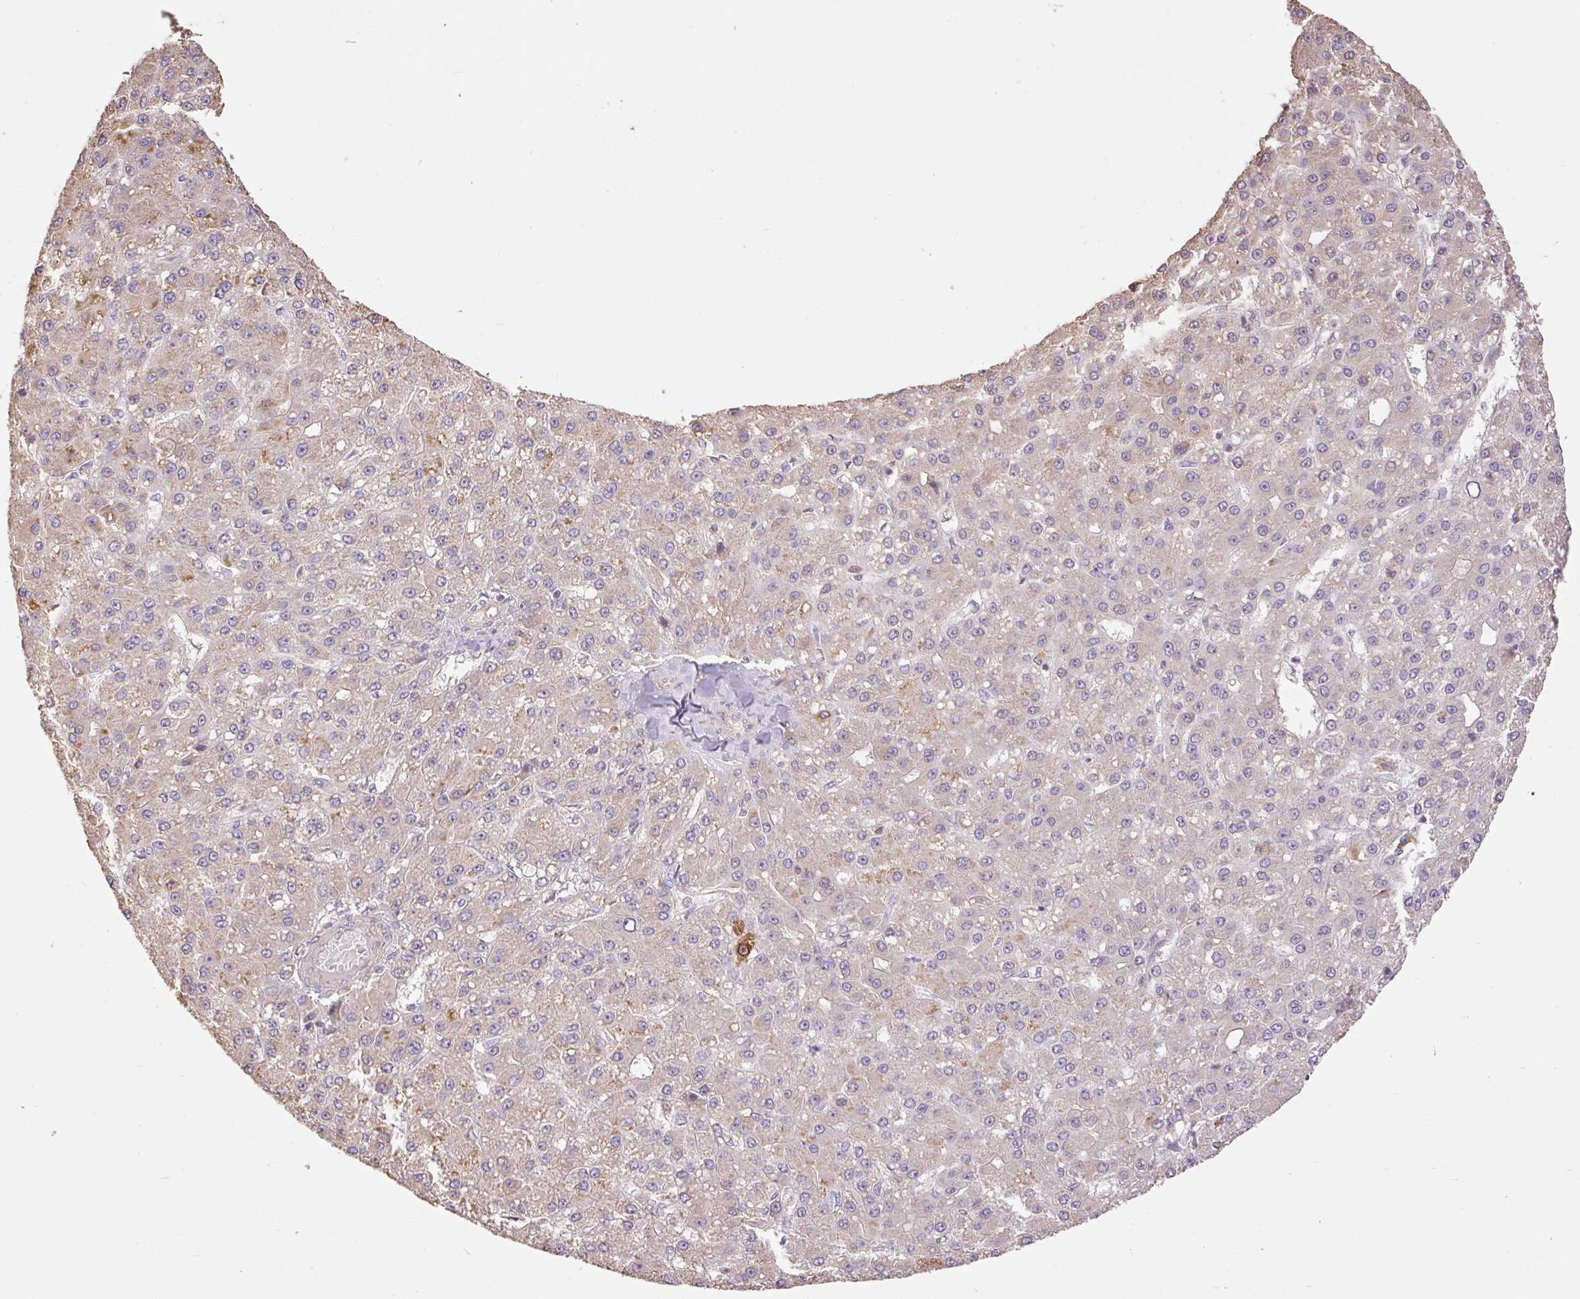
{"staining": {"intensity": "weak", "quantity": "25%-75%", "location": "cytoplasmic/membranous"}, "tissue": "liver cancer", "cell_type": "Tumor cells", "image_type": "cancer", "snomed": [{"axis": "morphology", "description": "Carcinoma, Hepatocellular, NOS"}, {"axis": "topography", "description": "Liver"}], "caption": "Liver cancer stained for a protein (brown) exhibits weak cytoplasmic/membranous positive staining in about 25%-75% of tumor cells.", "gene": "DESI1", "patient": {"sex": "male", "age": 67}}